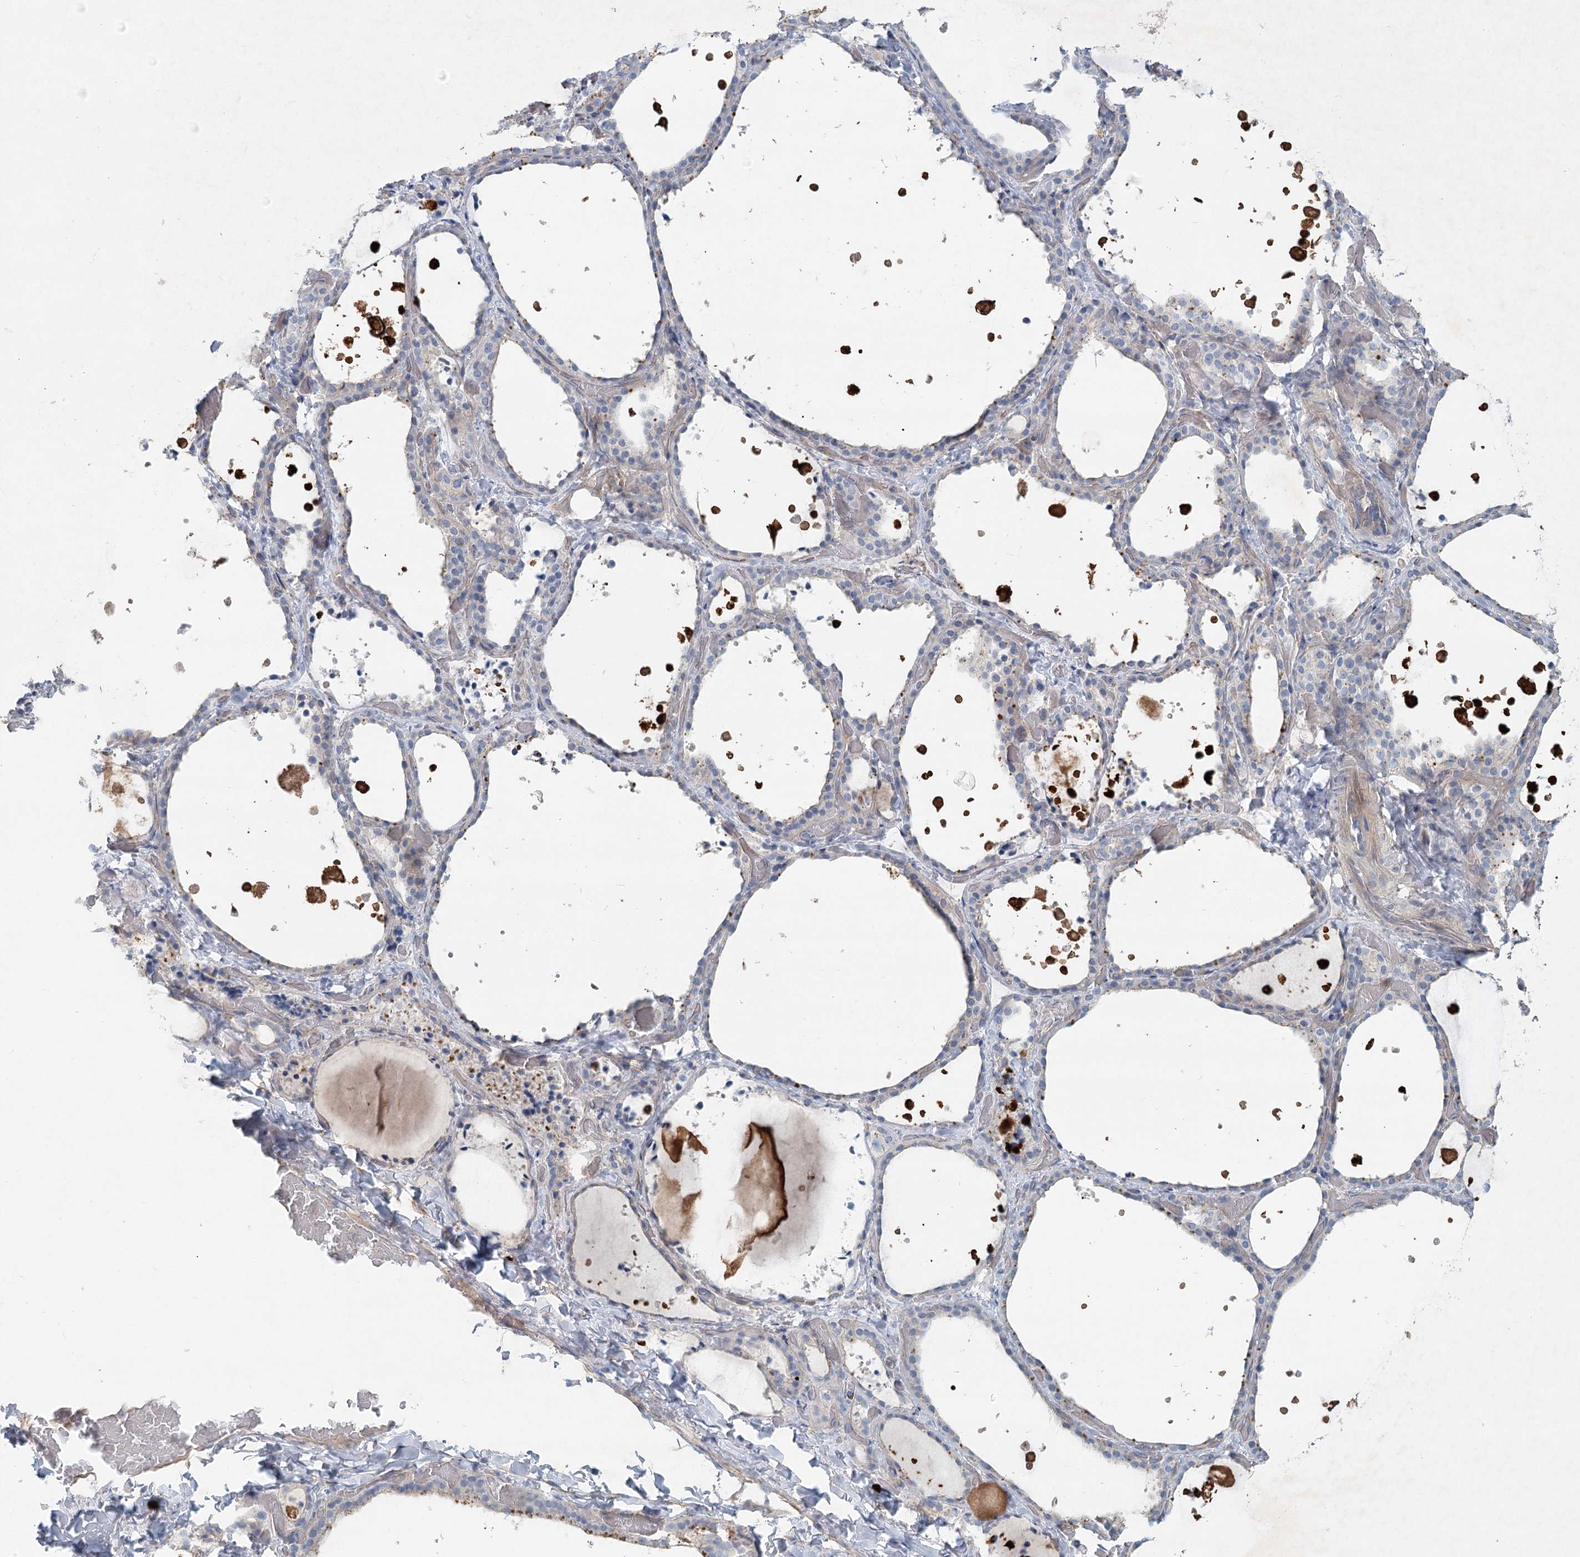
{"staining": {"intensity": "negative", "quantity": "none", "location": "none"}, "tissue": "thyroid gland", "cell_type": "Glandular cells", "image_type": "normal", "snomed": [{"axis": "morphology", "description": "Normal tissue, NOS"}, {"axis": "topography", "description": "Thyroid gland"}], "caption": "Immunohistochemistry of benign thyroid gland displays no staining in glandular cells. Nuclei are stained in blue.", "gene": "DNMBP", "patient": {"sex": "female", "age": 44}}